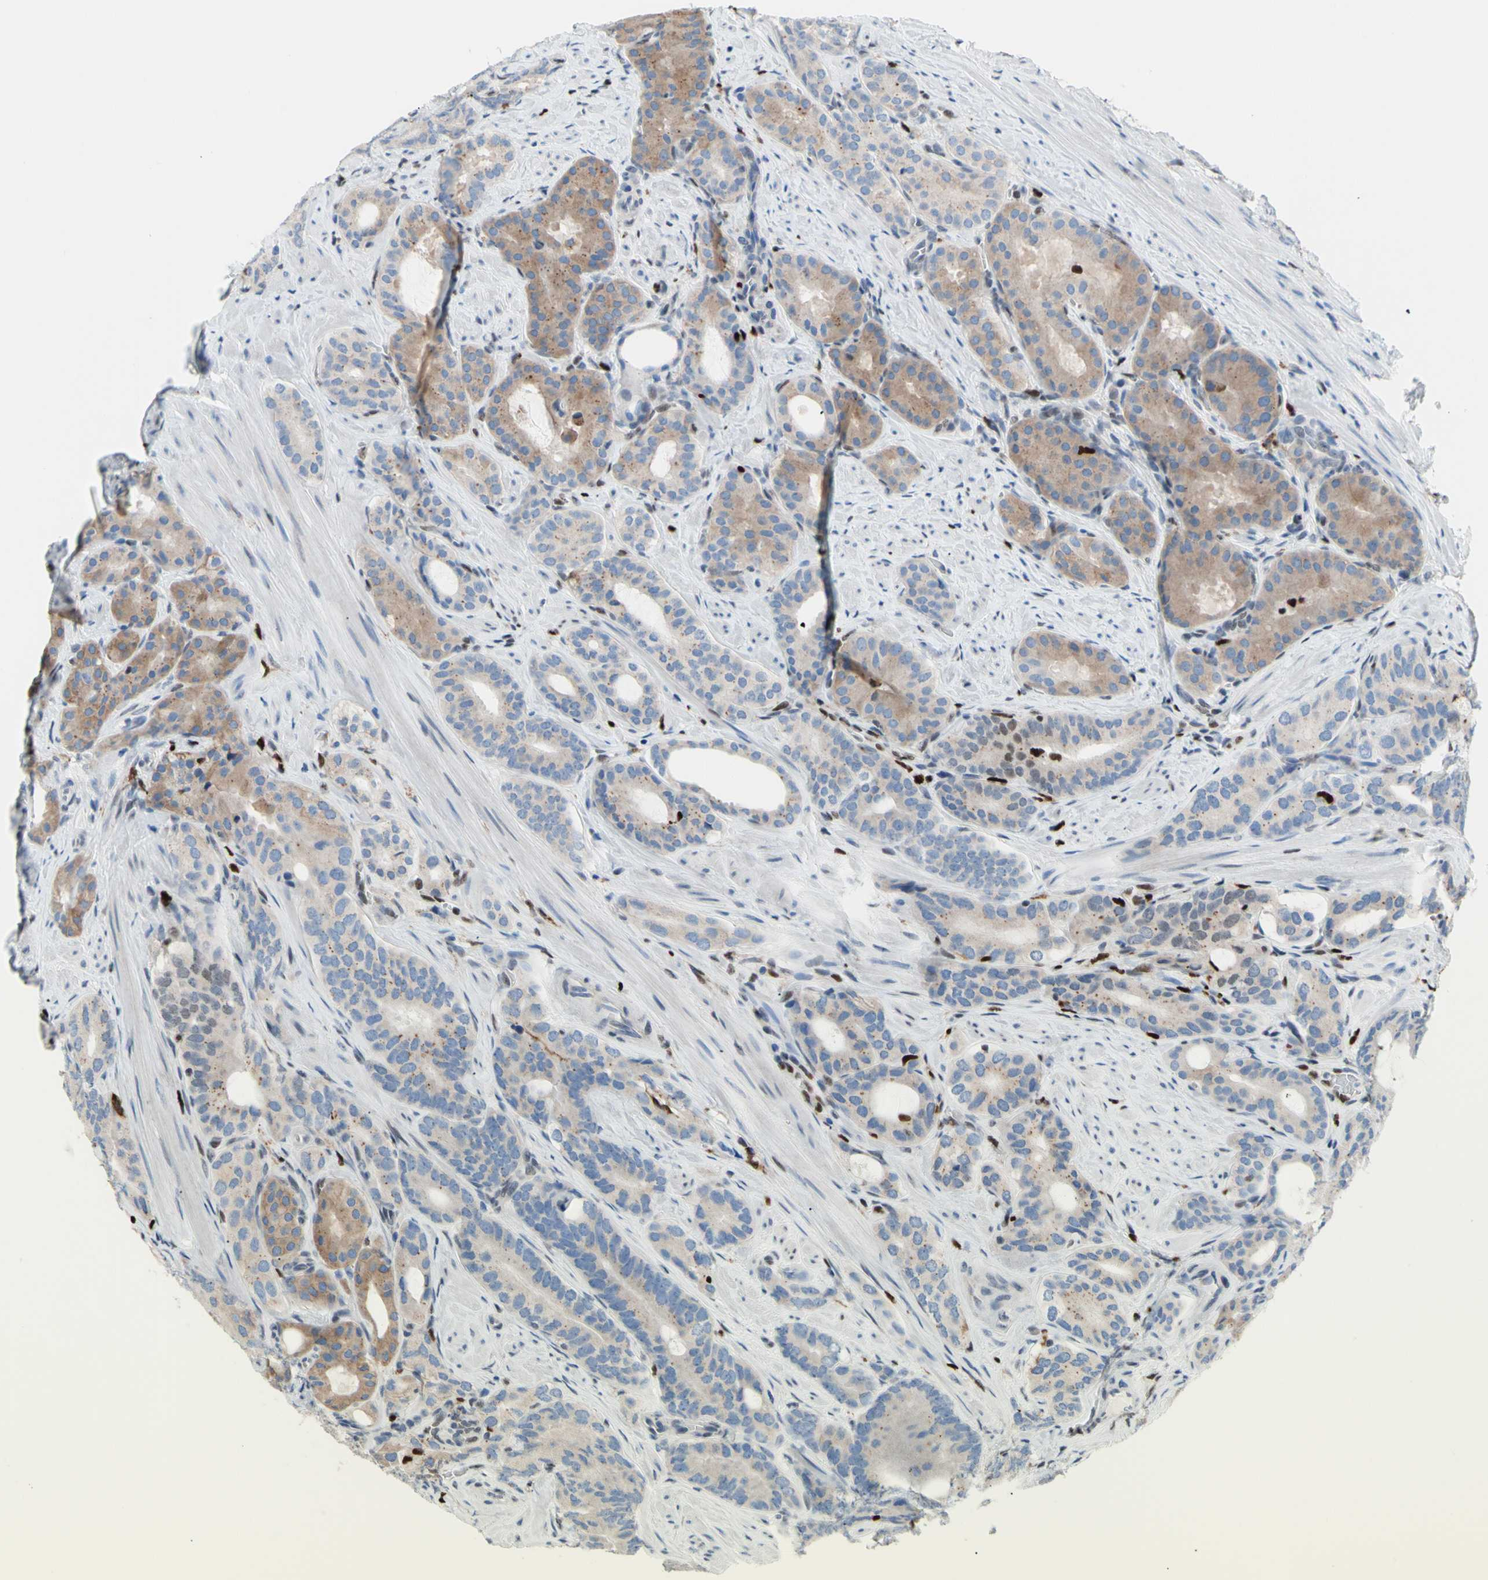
{"staining": {"intensity": "moderate", "quantity": ">75%", "location": "cytoplasmic/membranous"}, "tissue": "prostate cancer", "cell_type": "Tumor cells", "image_type": "cancer", "snomed": [{"axis": "morphology", "description": "Adenocarcinoma, Low grade"}, {"axis": "topography", "description": "Prostate"}], "caption": "Prostate cancer (adenocarcinoma (low-grade)) stained for a protein demonstrates moderate cytoplasmic/membranous positivity in tumor cells.", "gene": "EED", "patient": {"sex": "male", "age": 63}}